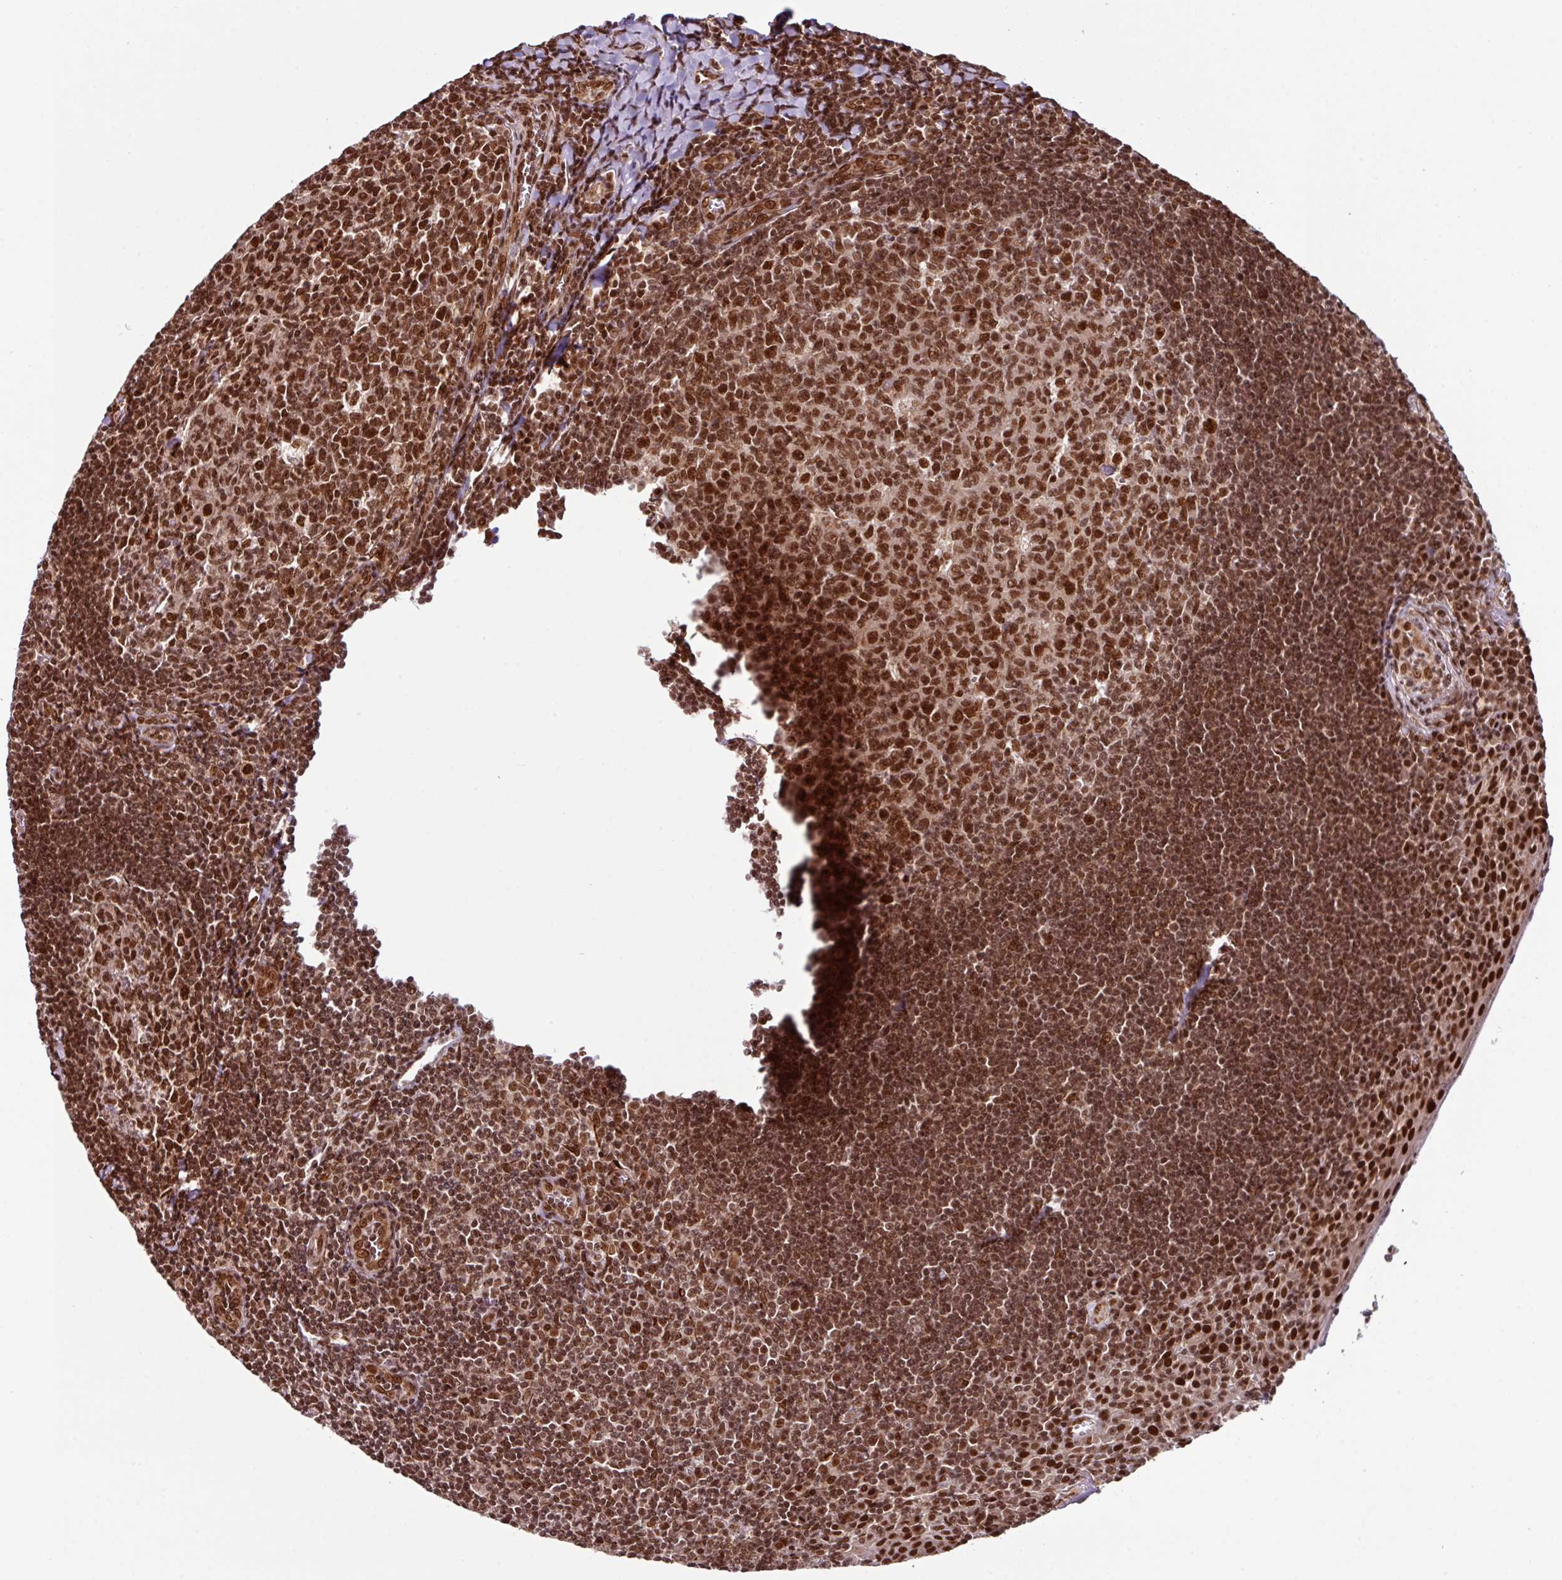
{"staining": {"intensity": "strong", "quantity": ">75%", "location": "nuclear"}, "tissue": "tonsil", "cell_type": "Germinal center cells", "image_type": "normal", "snomed": [{"axis": "morphology", "description": "Normal tissue, NOS"}, {"axis": "topography", "description": "Tonsil"}], "caption": "Protein analysis of normal tonsil reveals strong nuclear positivity in approximately >75% of germinal center cells.", "gene": "MORF4L2", "patient": {"sex": "male", "age": 27}}